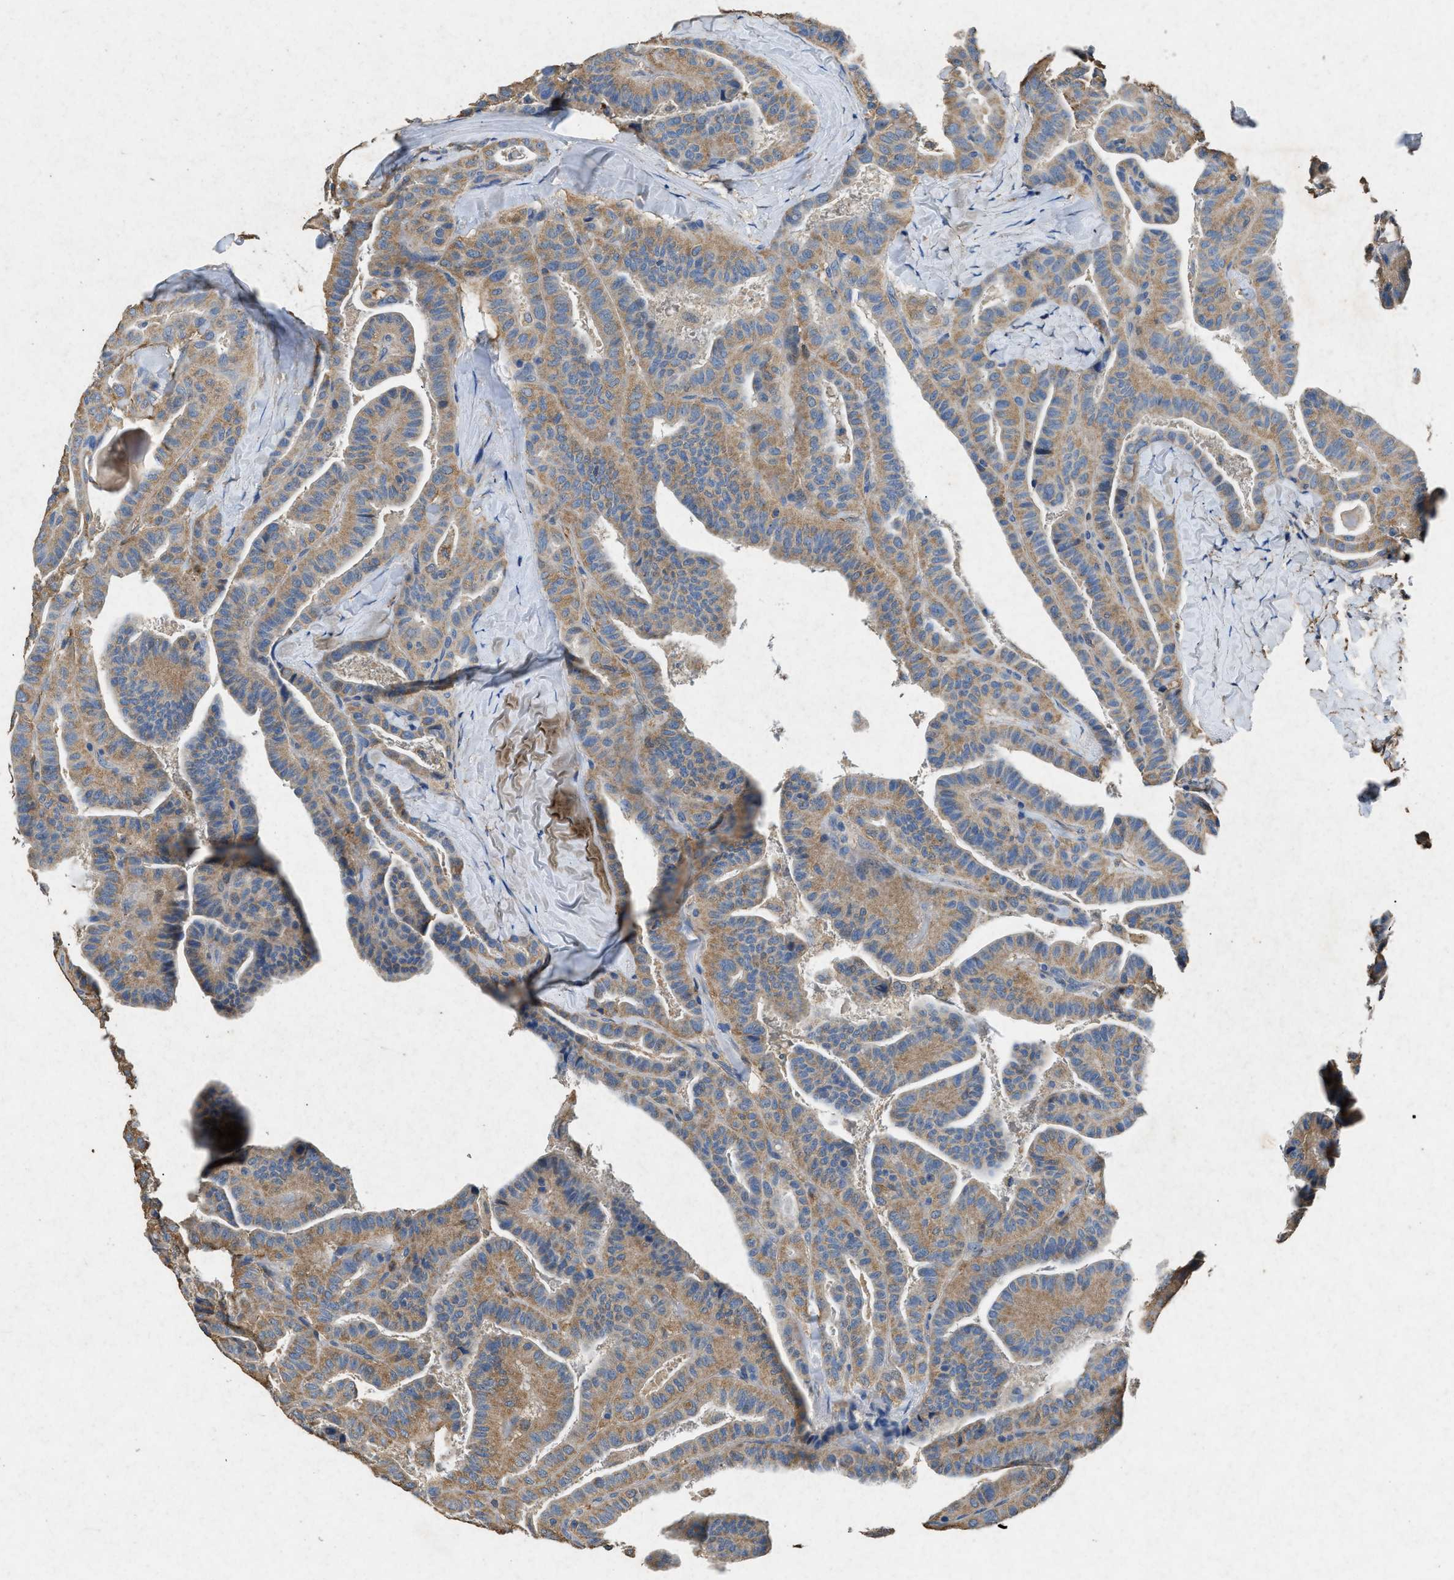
{"staining": {"intensity": "moderate", "quantity": ">75%", "location": "cytoplasmic/membranous"}, "tissue": "thyroid cancer", "cell_type": "Tumor cells", "image_type": "cancer", "snomed": [{"axis": "morphology", "description": "Papillary adenocarcinoma, NOS"}, {"axis": "topography", "description": "Thyroid gland"}], "caption": "Moderate cytoplasmic/membranous staining for a protein is identified in approximately >75% of tumor cells of thyroid cancer using IHC.", "gene": "CDK15", "patient": {"sex": "male", "age": 77}}